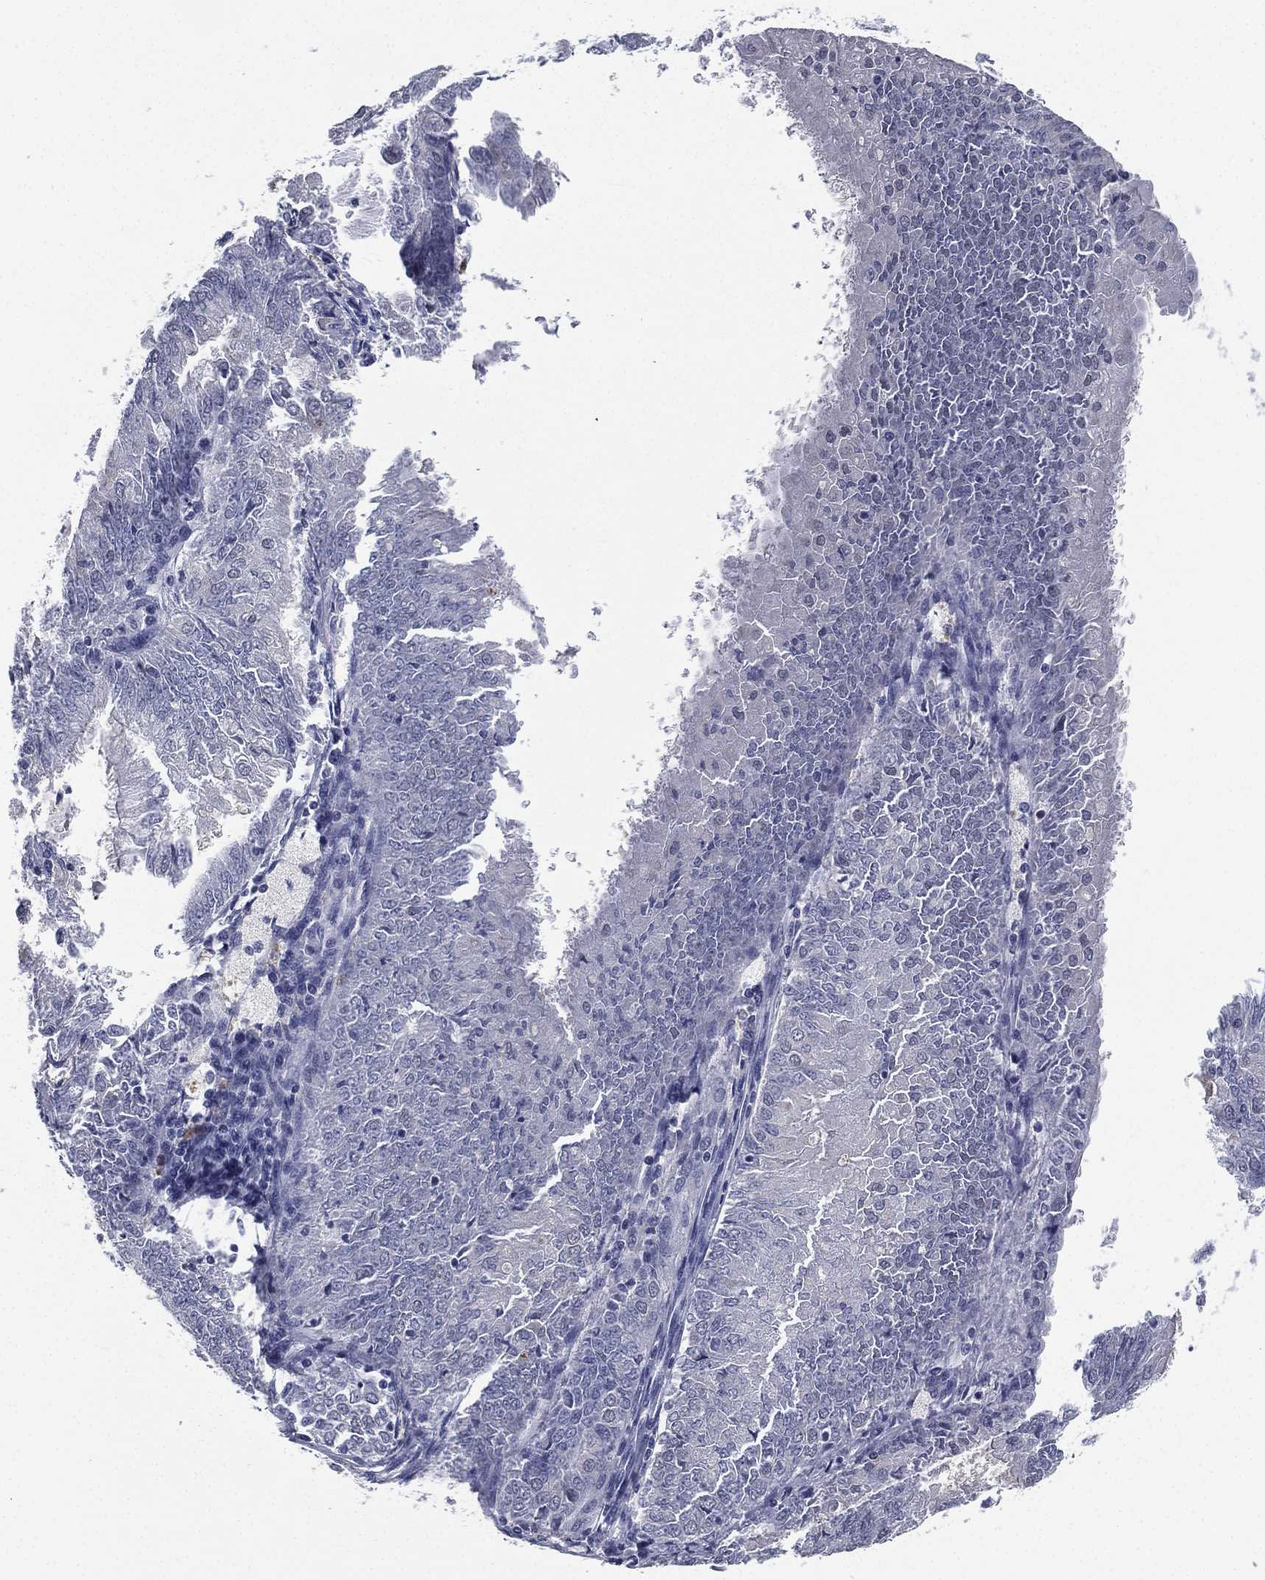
{"staining": {"intensity": "negative", "quantity": "none", "location": "none"}, "tissue": "endometrial cancer", "cell_type": "Tumor cells", "image_type": "cancer", "snomed": [{"axis": "morphology", "description": "Adenocarcinoma, NOS"}, {"axis": "topography", "description": "Endometrium"}], "caption": "Tumor cells are negative for brown protein staining in endometrial cancer.", "gene": "IFT27", "patient": {"sex": "female", "age": 57}}